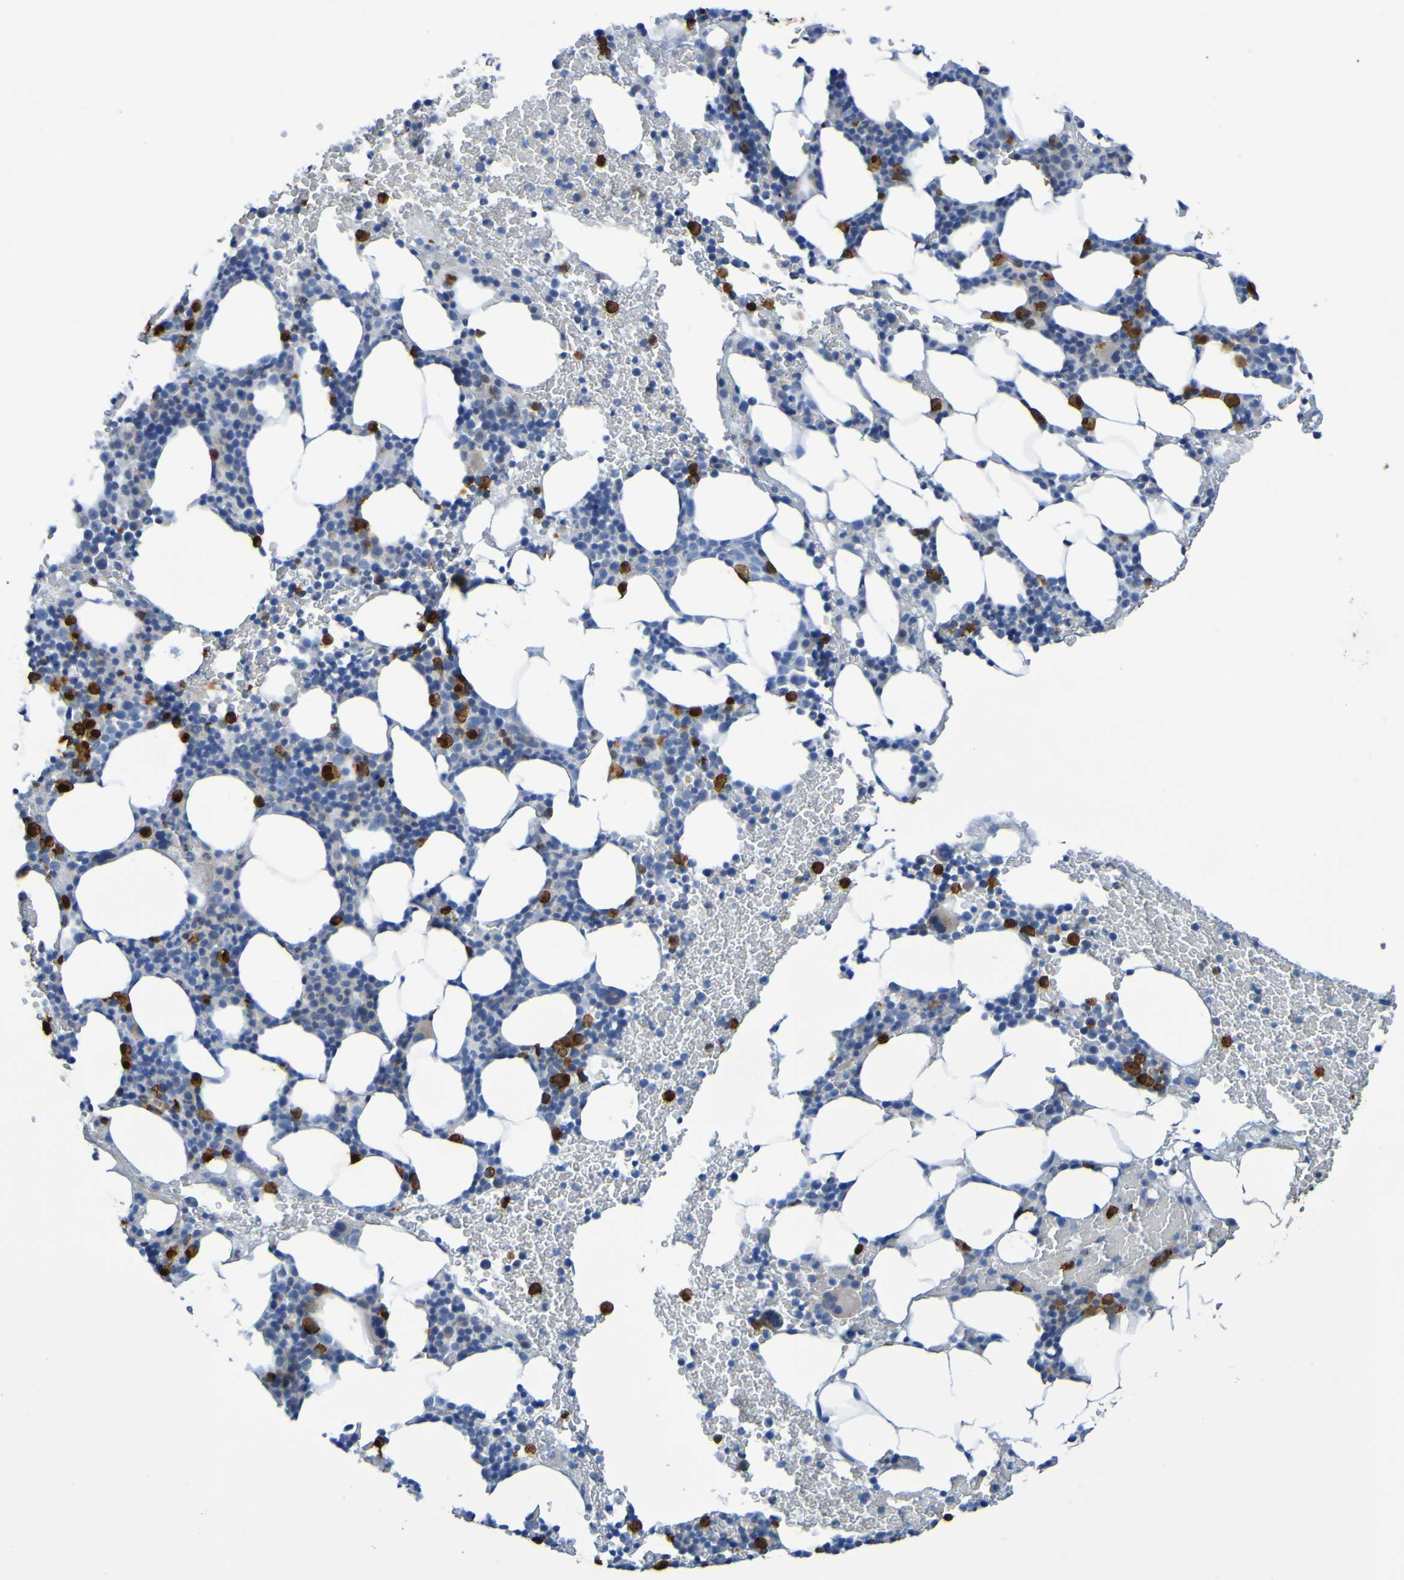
{"staining": {"intensity": "strong", "quantity": "<25%", "location": "cytoplasmic/membranous,nuclear"}, "tissue": "bone marrow", "cell_type": "Hematopoietic cells", "image_type": "normal", "snomed": [{"axis": "morphology", "description": "Normal tissue, NOS"}, {"axis": "morphology", "description": "Inflammation, NOS"}, {"axis": "topography", "description": "Bone marrow"}], "caption": "Strong cytoplasmic/membranous,nuclear positivity is present in about <25% of hematopoietic cells in normal bone marrow.", "gene": "C11orf24", "patient": {"sex": "female", "age": 70}}